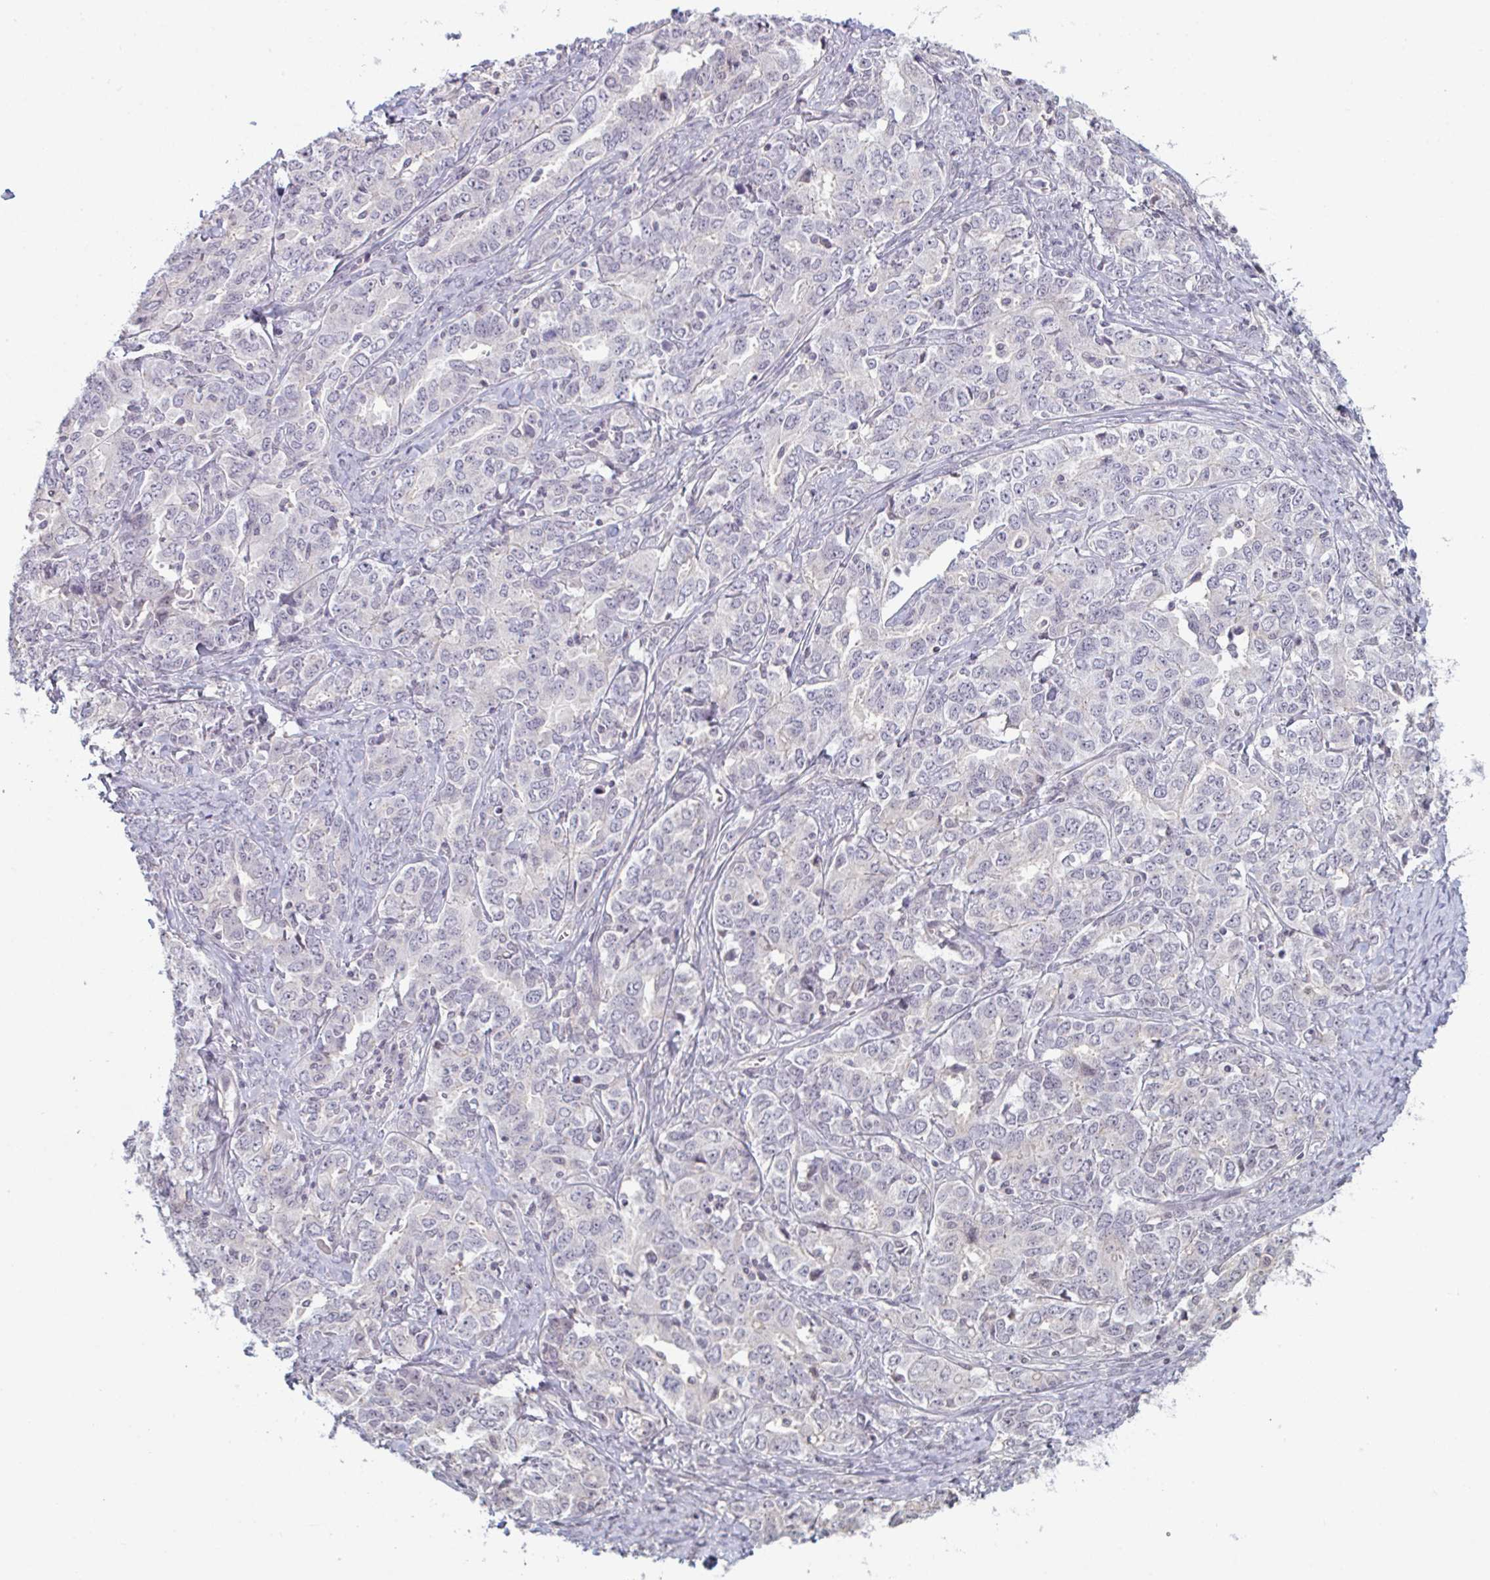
{"staining": {"intensity": "negative", "quantity": "none", "location": "none"}, "tissue": "ovarian cancer", "cell_type": "Tumor cells", "image_type": "cancer", "snomed": [{"axis": "morphology", "description": "Carcinoma, endometroid"}, {"axis": "topography", "description": "Ovary"}], "caption": "Immunohistochemical staining of endometroid carcinoma (ovarian) reveals no significant staining in tumor cells.", "gene": "ZNF214", "patient": {"sex": "female", "age": 62}}